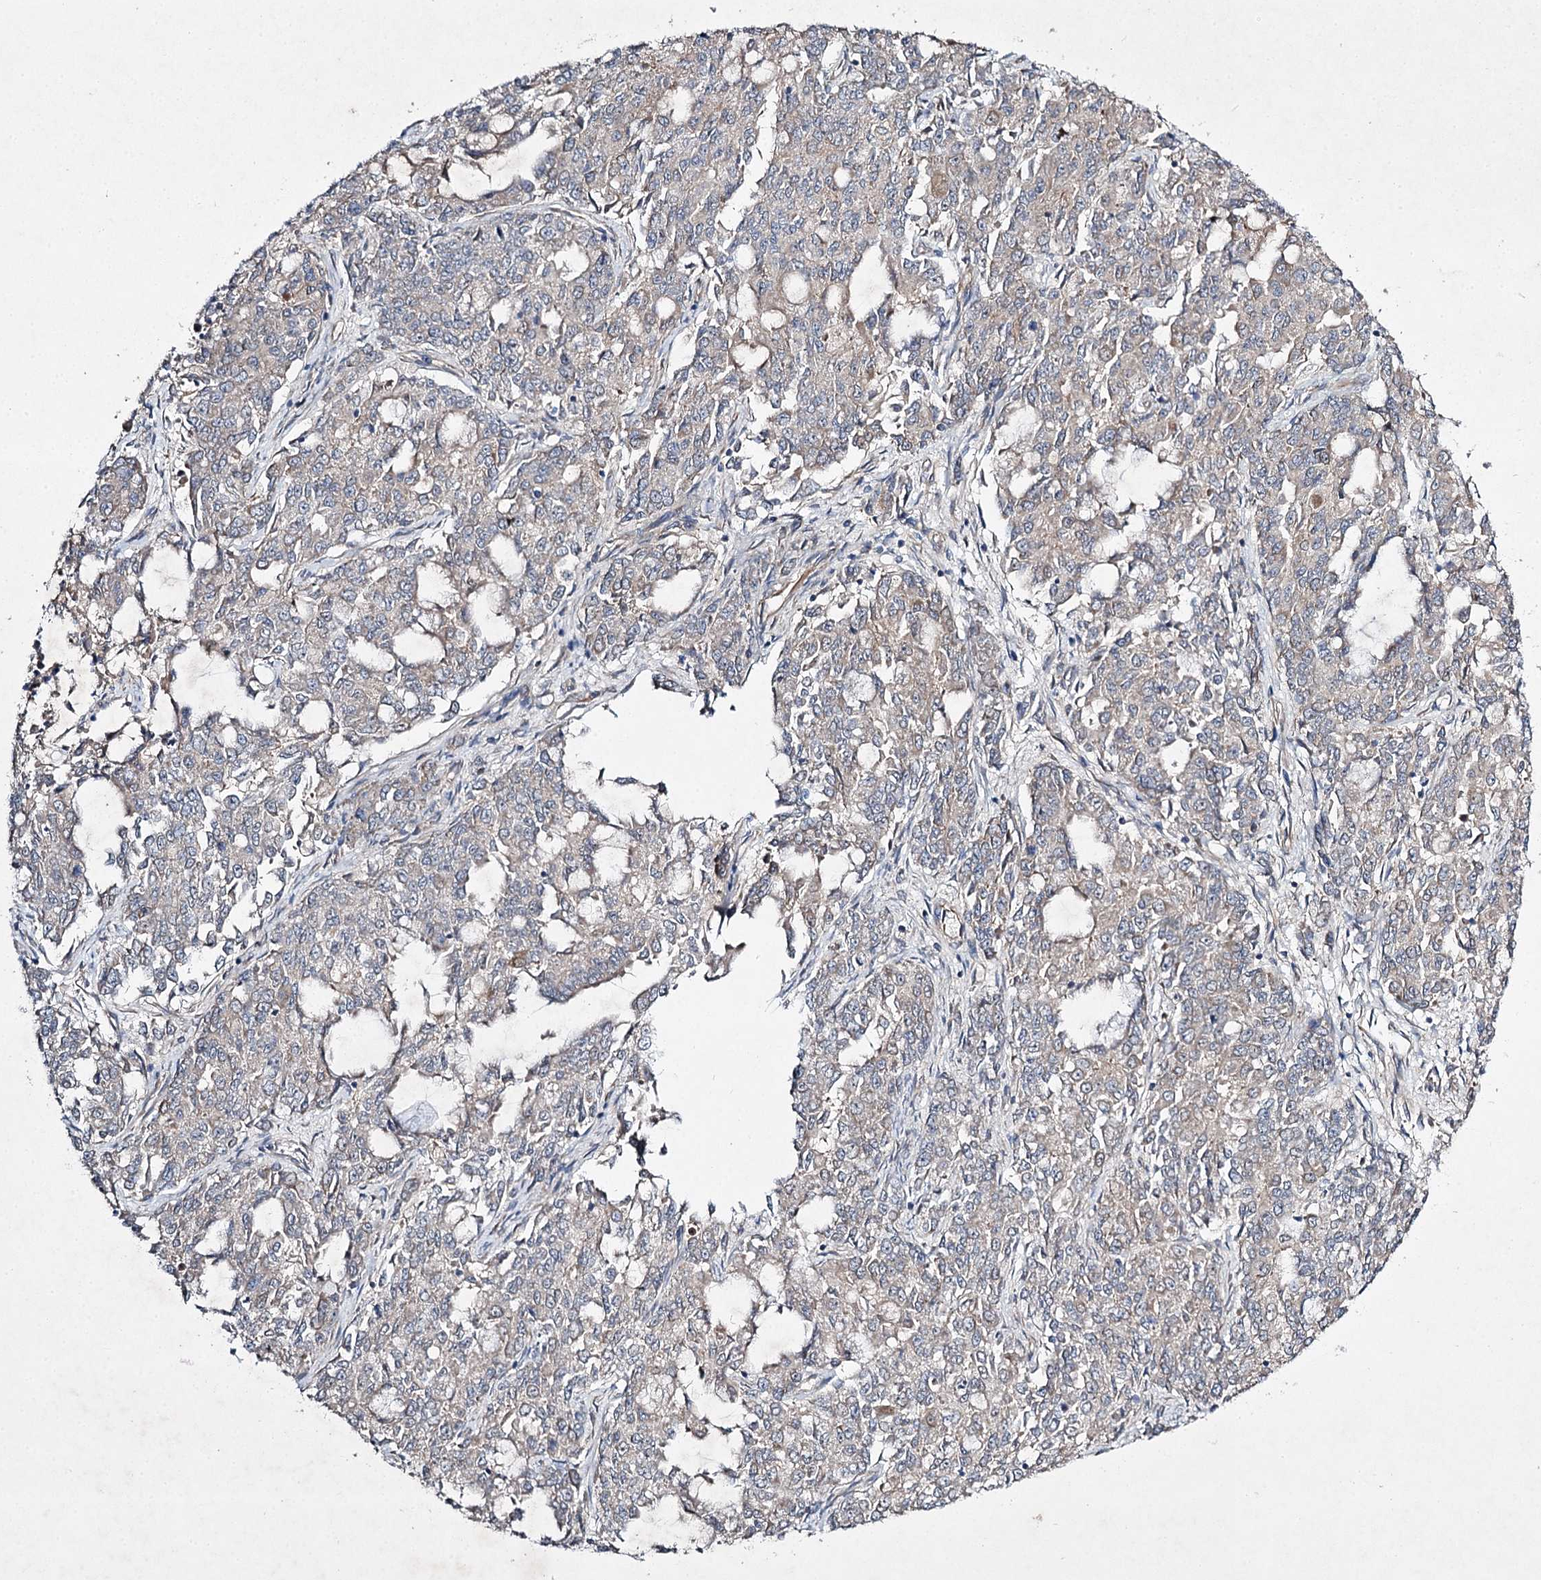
{"staining": {"intensity": "weak", "quantity": "<25%", "location": "cytoplasmic/membranous"}, "tissue": "endometrial cancer", "cell_type": "Tumor cells", "image_type": "cancer", "snomed": [{"axis": "morphology", "description": "Adenocarcinoma, NOS"}, {"axis": "topography", "description": "Endometrium"}], "caption": "High power microscopy image of an immunohistochemistry micrograph of endometrial adenocarcinoma, revealing no significant positivity in tumor cells.", "gene": "KIAA0825", "patient": {"sex": "female", "age": 50}}